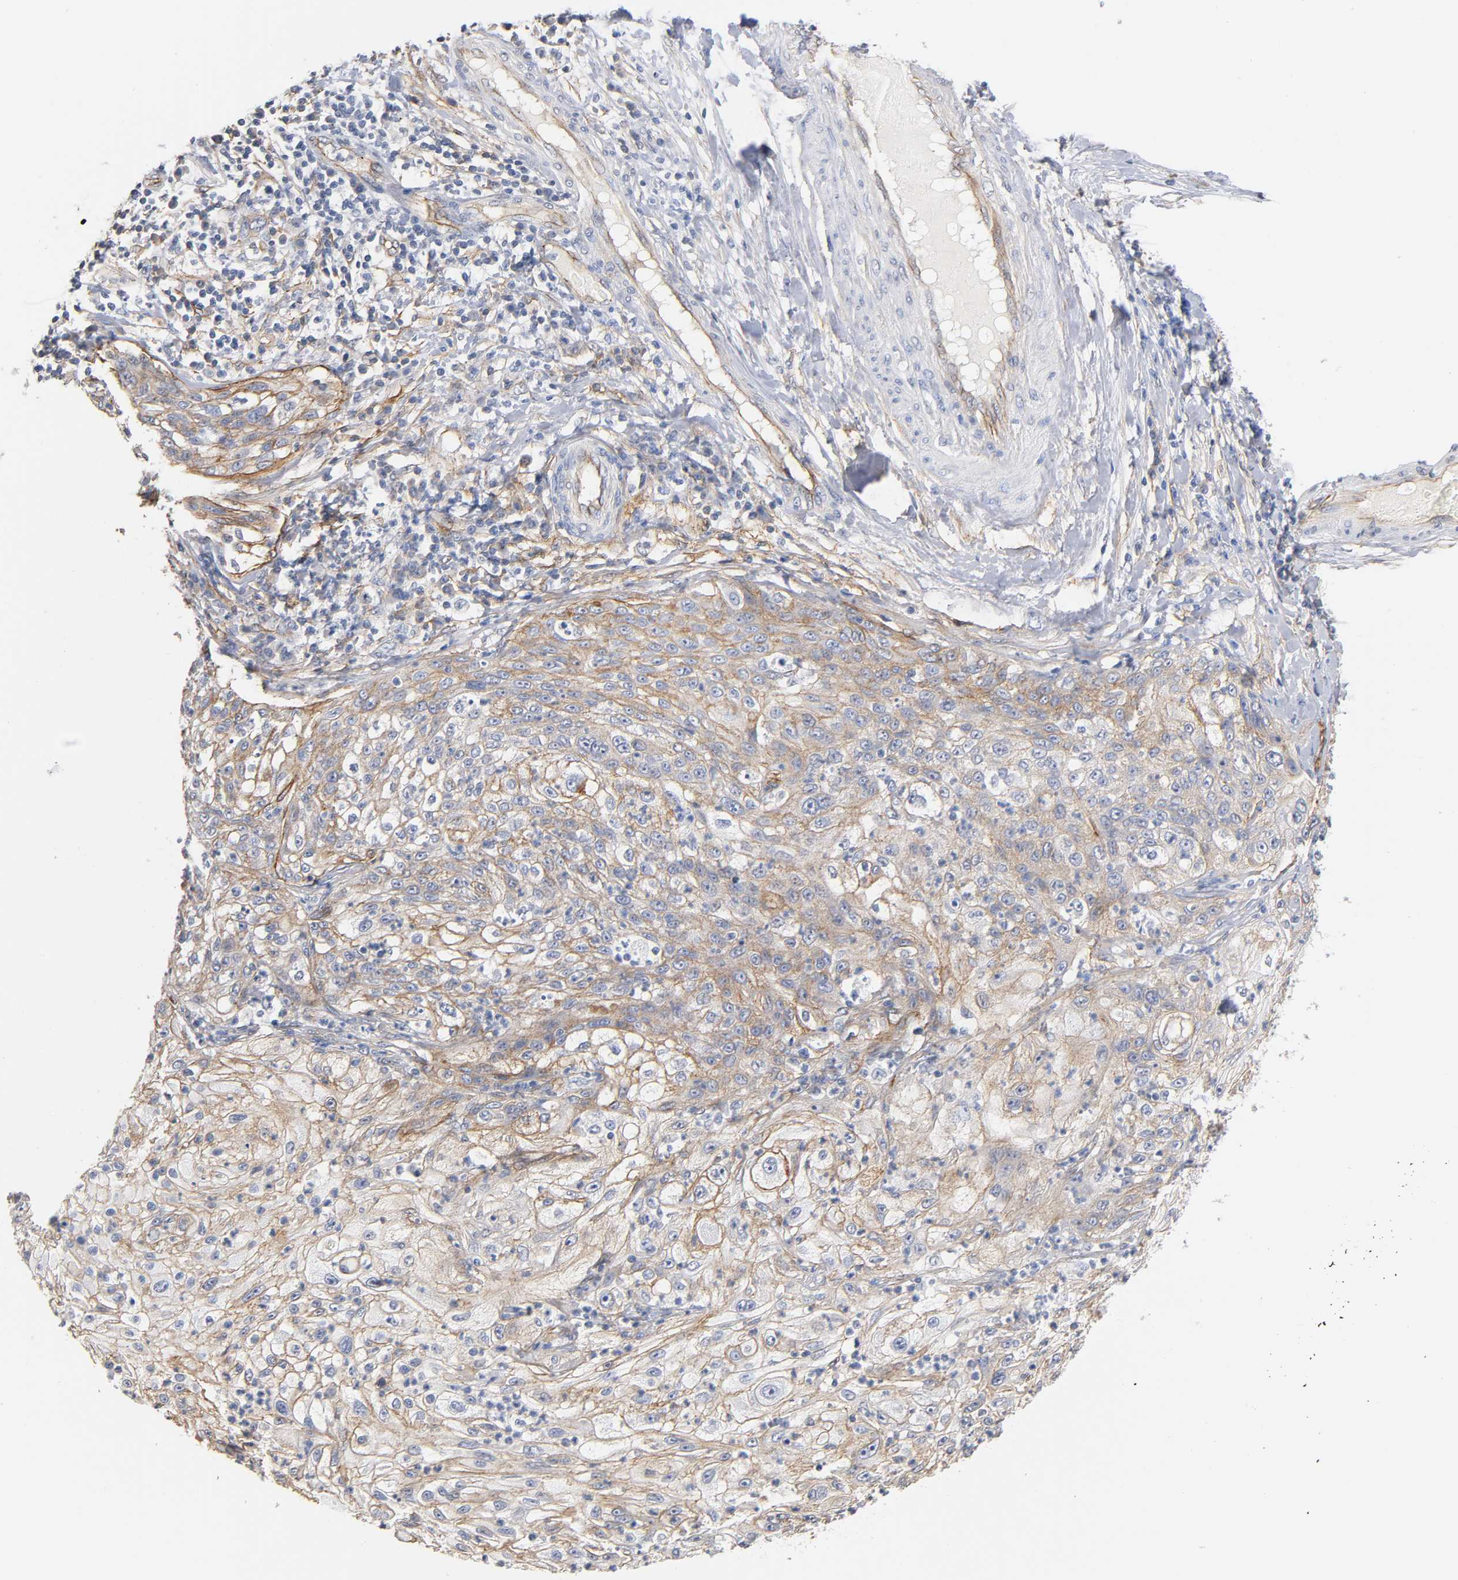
{"staining": {"intensity": "weak", "quantity": ">75%", "location": "cytoplasmic/membranous"}, "tissue": "lung cancer", "cell_type": "Tumor cells", "image_type": "cancer", "snomed": [{"axis": "morphology", "description": "Inflammation, NOS"}, {"axis": "morphology", "description": "Squamous cell carcinoma, NOS"}, {"axis": "topography", "description": "Lymph node"}, {"axis": "topography", "description": "Soft tissue"}, {"axis": "topography", "description": "Lung"}], "caption": "A low amount of weak cytoplasmic/membranous expression is appreciated in about >75% of tumor cells in lung squamous cell carcinoma tissue.", "gene": "SPTAN1", "patient": {"sex": "male", "age": 66}}